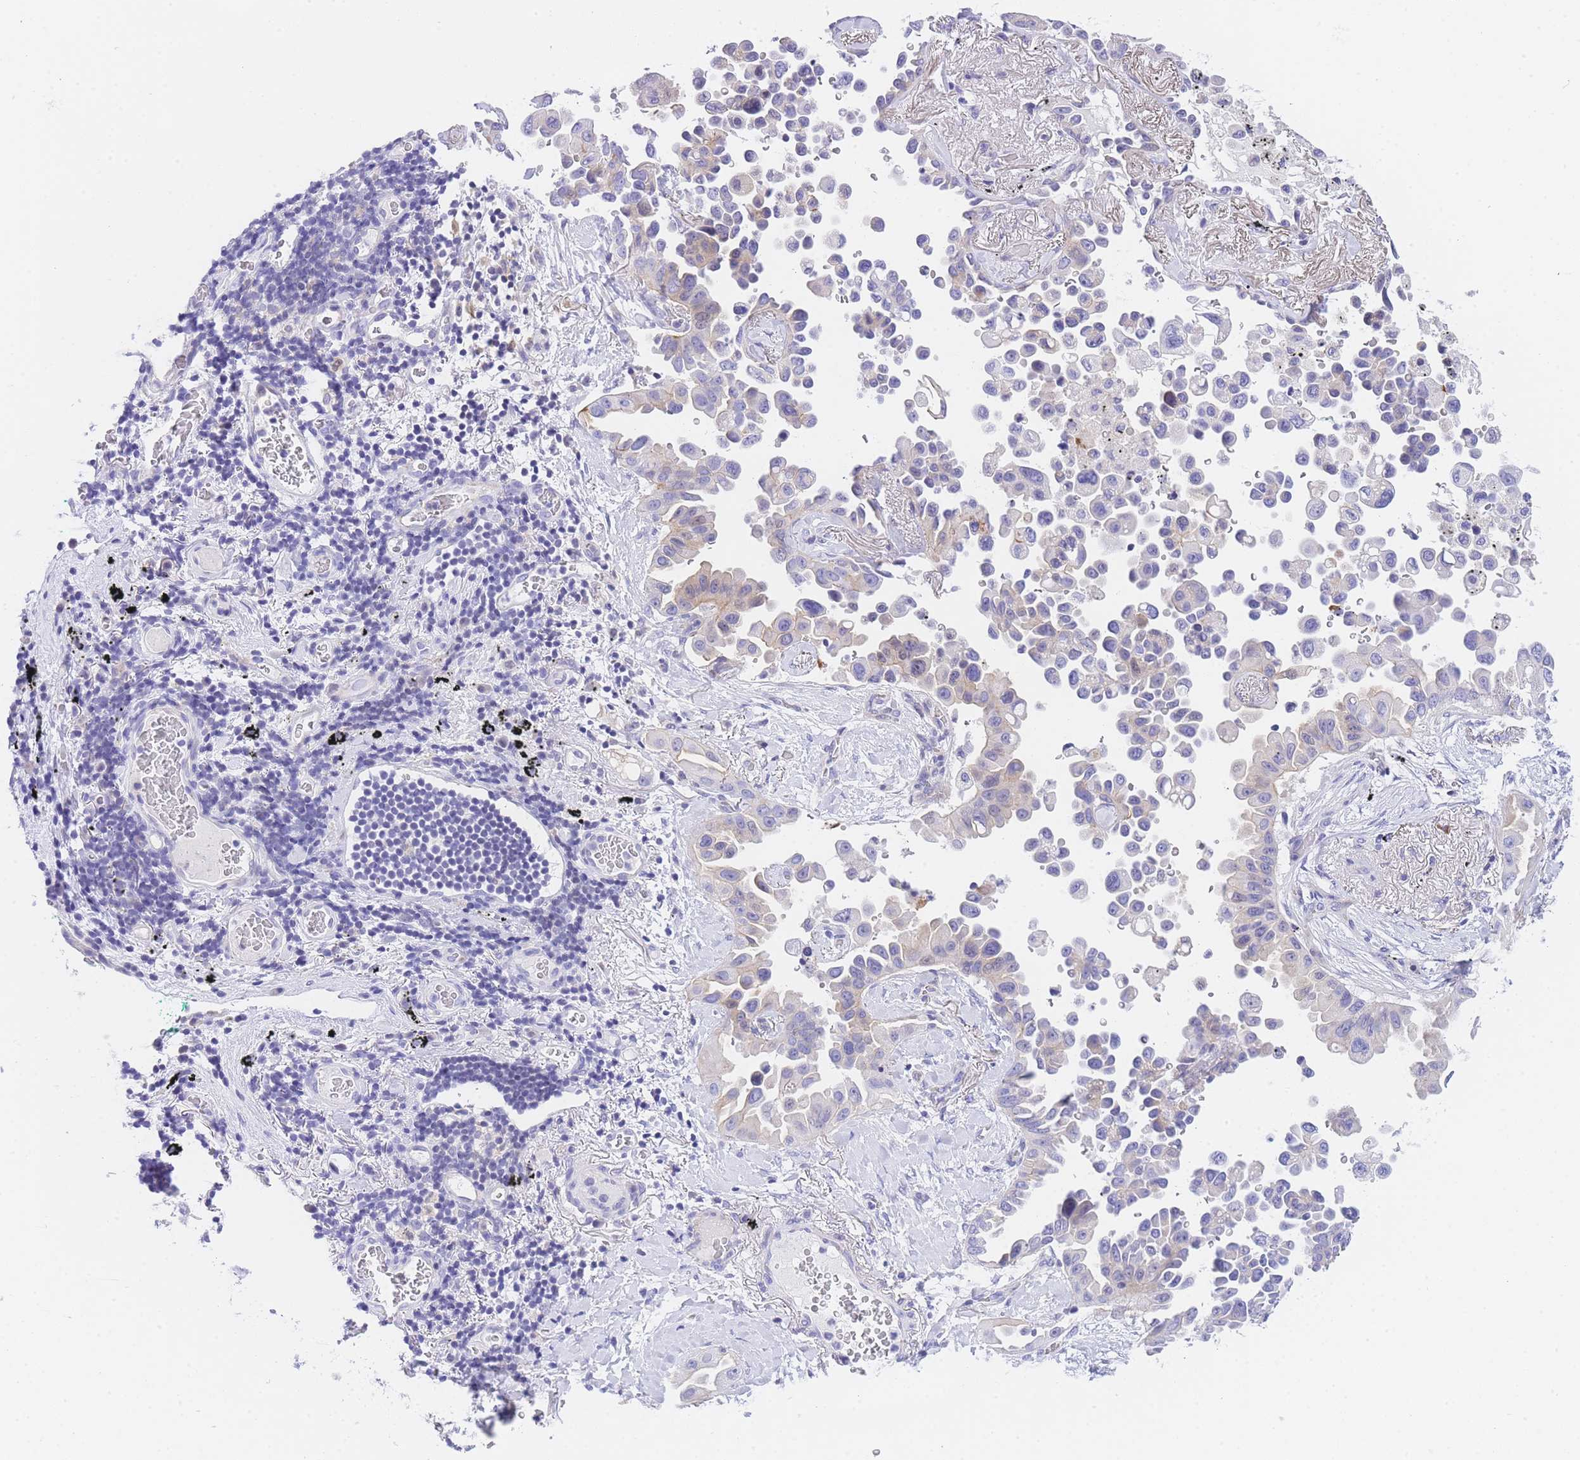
{"staining": {"intensity": "negative", "quantity": "none", "location": "none"}, "tissue": "lung cancer", "cell_type": "Tumor cells", "image_type": "cancer", "snomed": [{"axis": "morphology", "description": "Adenocarcinoma, NOS"}, {"axis": "topography", "description": "Lung"}], "caption": "Tumor cells show no significant positivity in lung adenocarcinoma. (DAB (3,3'-diaminobenzidine) IHC with hematoxylin counter stain).", "gene": "TIFAB", "patient": {"sex": "female", "age": 67}}